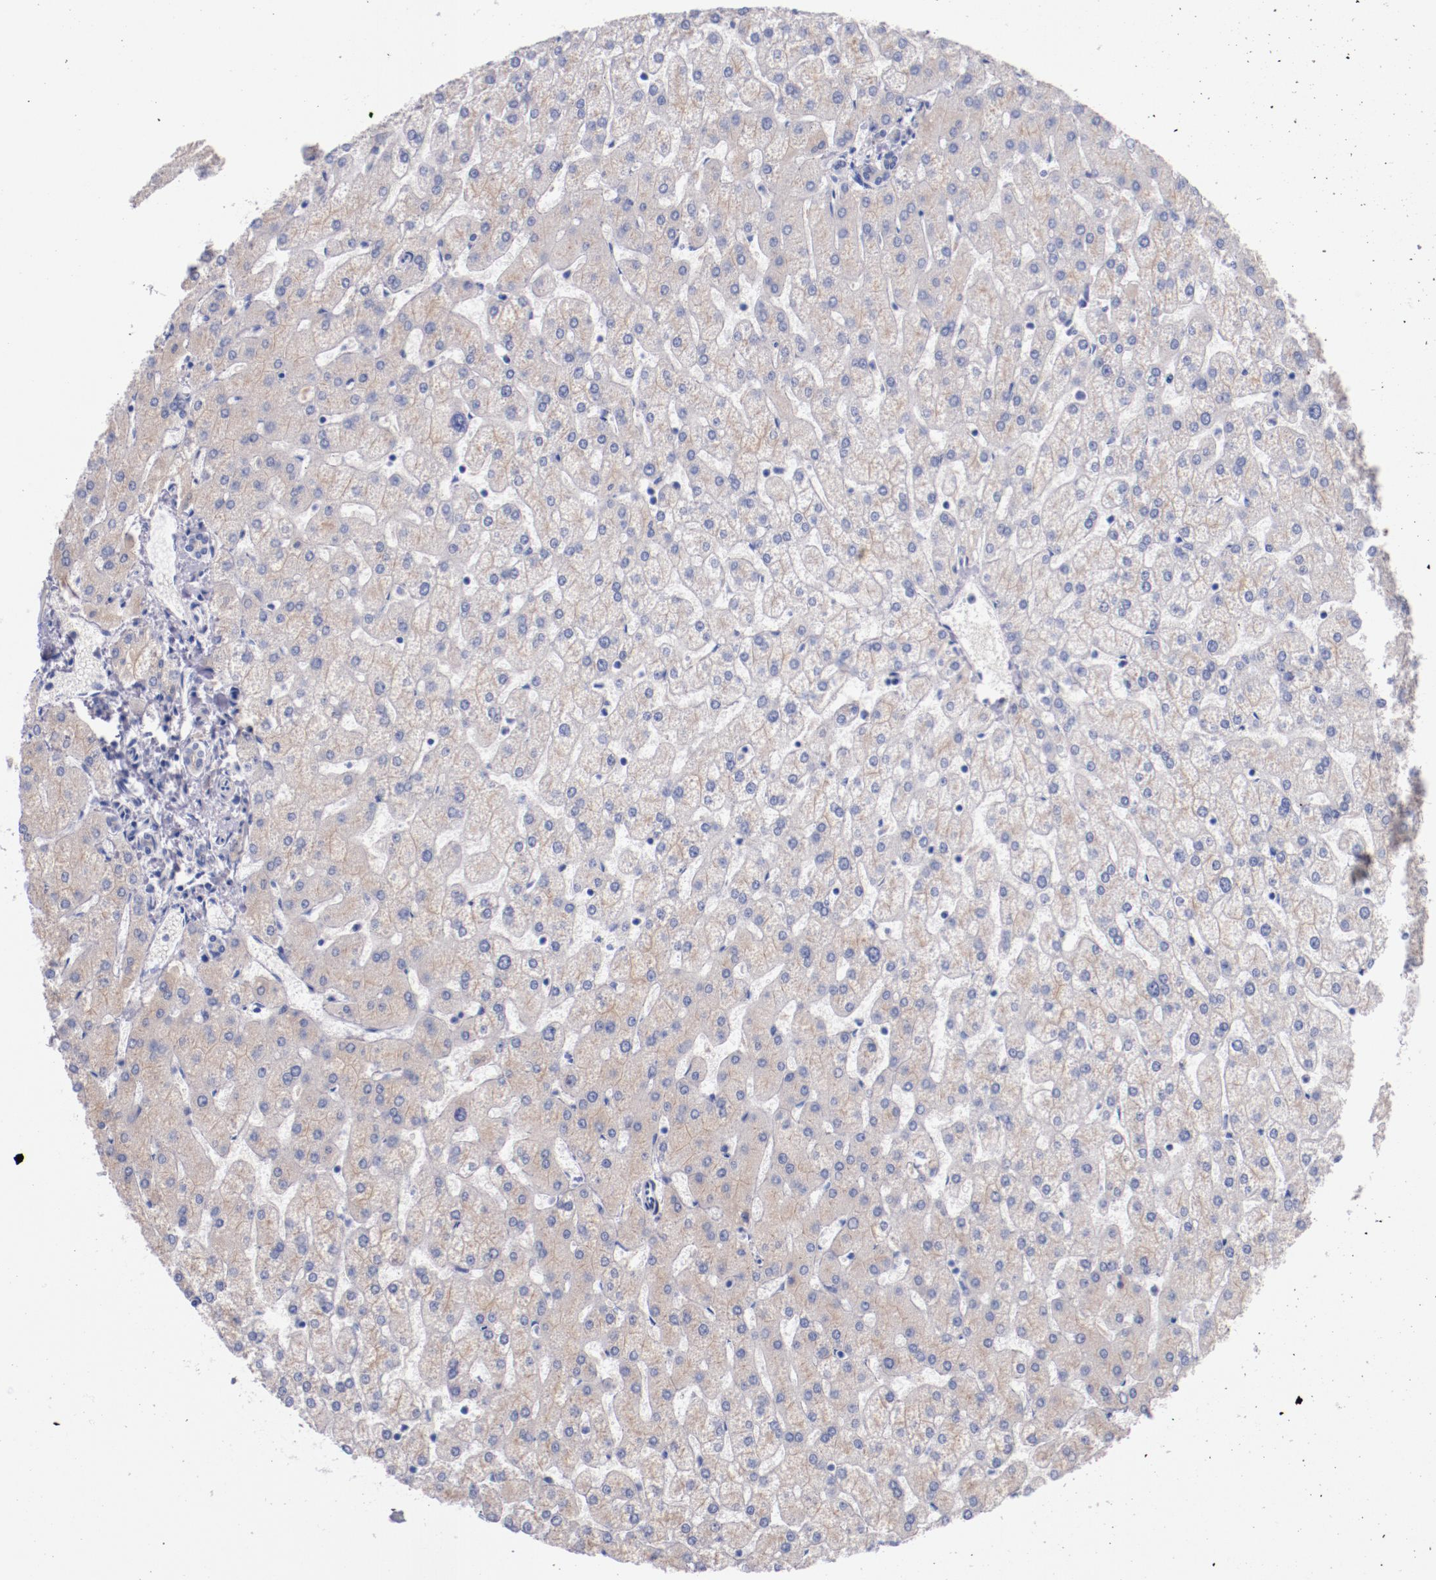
{"staining": {"intensity": "negative", "quantity": "none", "location": "none"}, "tissue": "liver", "cell_type": "Cholangiocytes", "image_type": "normal", "snomed": [{"axis": "morphology", "description": "Normal tissue, NOS"}, {"axis": "topography", "description": "Liver"}], "caption": "Immunohistochemistry histopathology image of normal liver: liver stained with DAB (3,3'-diaminobenzidine) demonstrates no significant protein staining in cholangiocytes.", "gene": "SRF", "patient": {"sex": "female", "age": 32}}